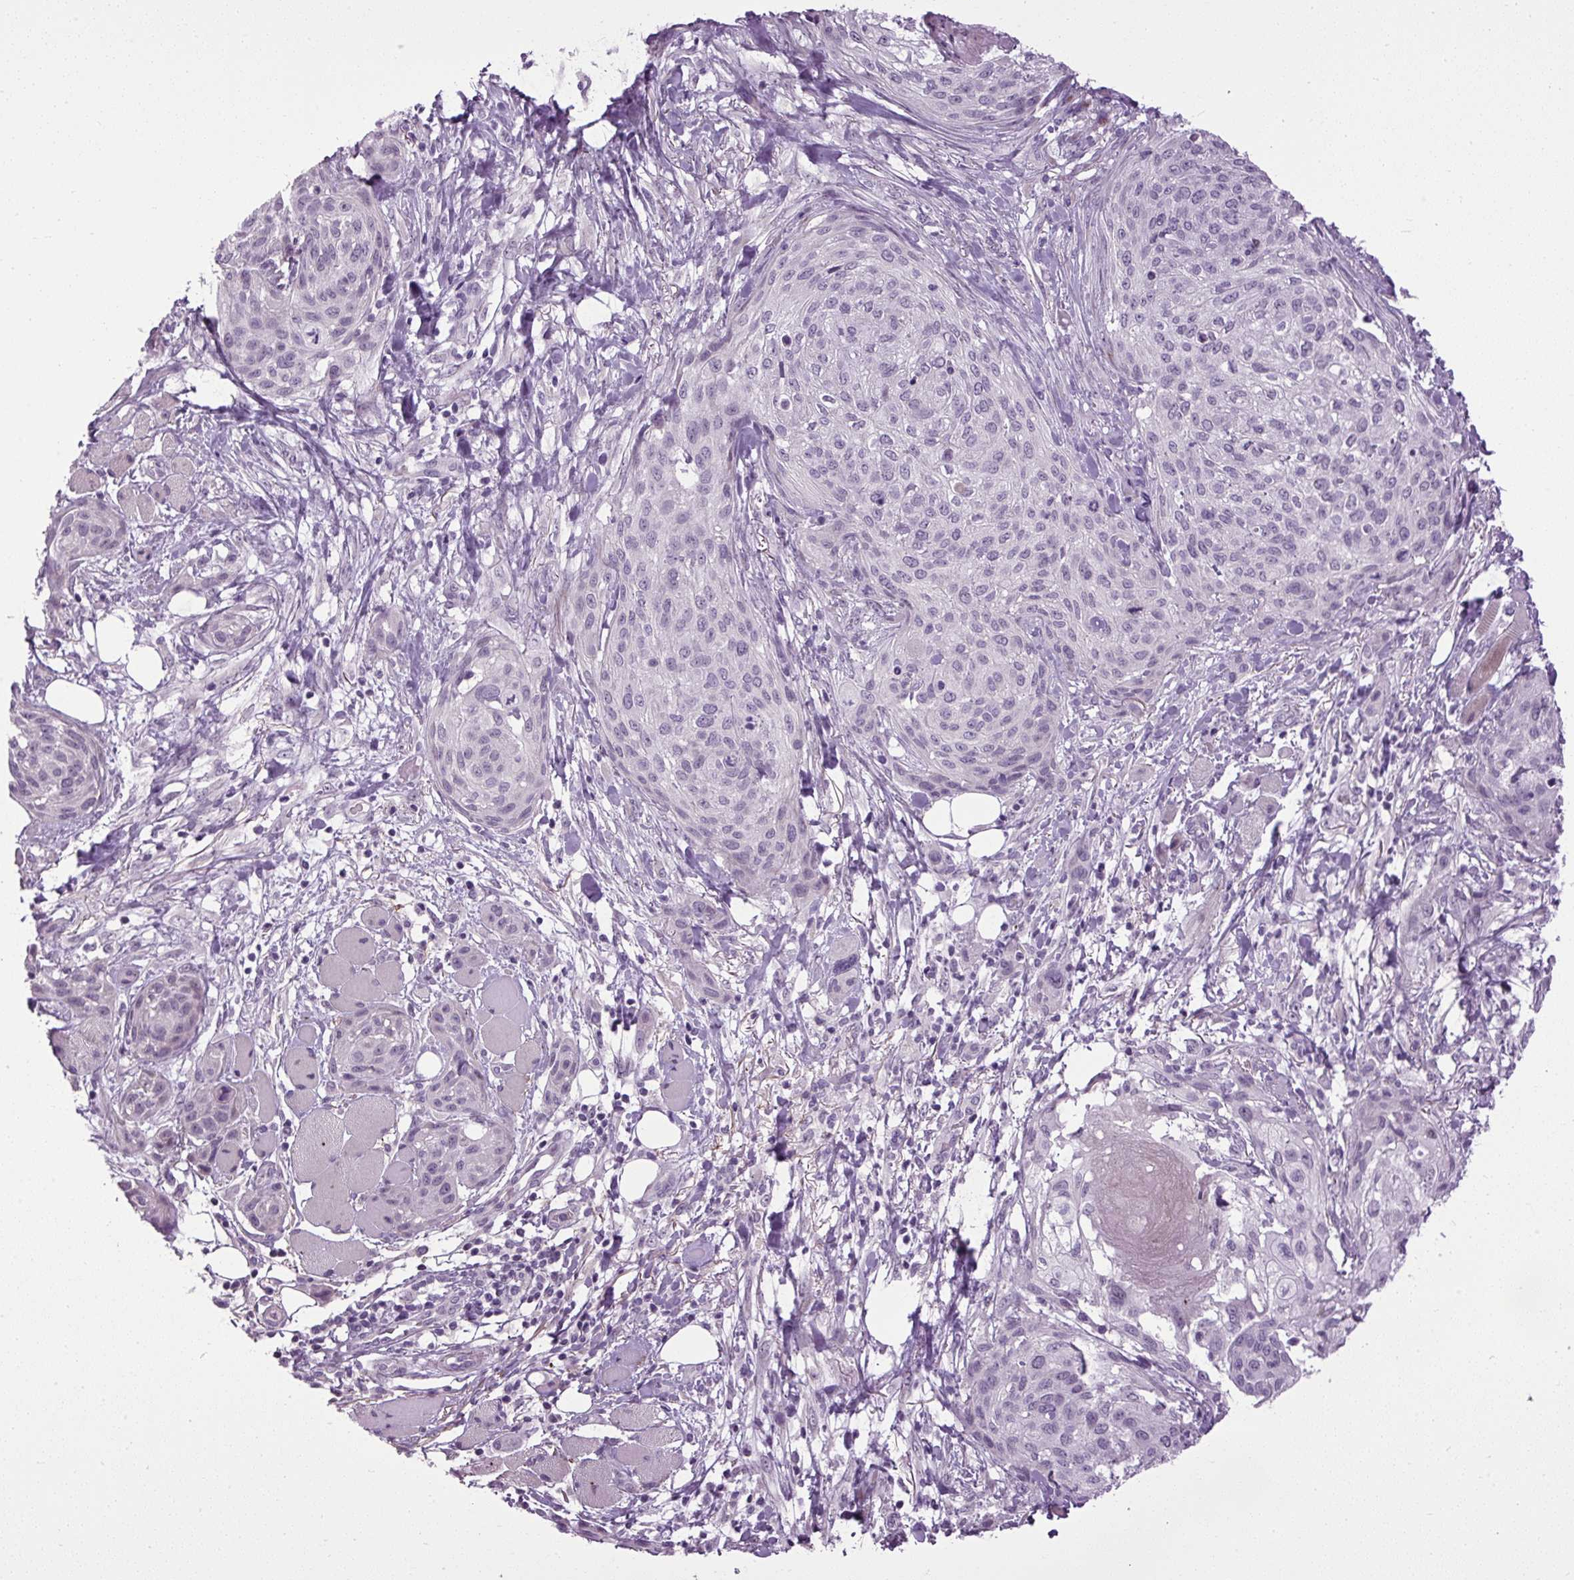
{"staining": {"intensity": "negative", "quantity": "none", "location": "none"}, "tissue": "skin cancer", "cell_type": "Tumor cells", "image_type": "cancer", "snomed": [{"axis": "morphology", "description": "Squamous cell carcinoma, NOS"}, {"axis": "topography", "description": "Skin"}], "caption": "Tumor cells show no significant protein positivity in skin cancer (squamous cell carcinoma).", "gene": "A1CF", "patient": {"sex": "female", "age": 87}}